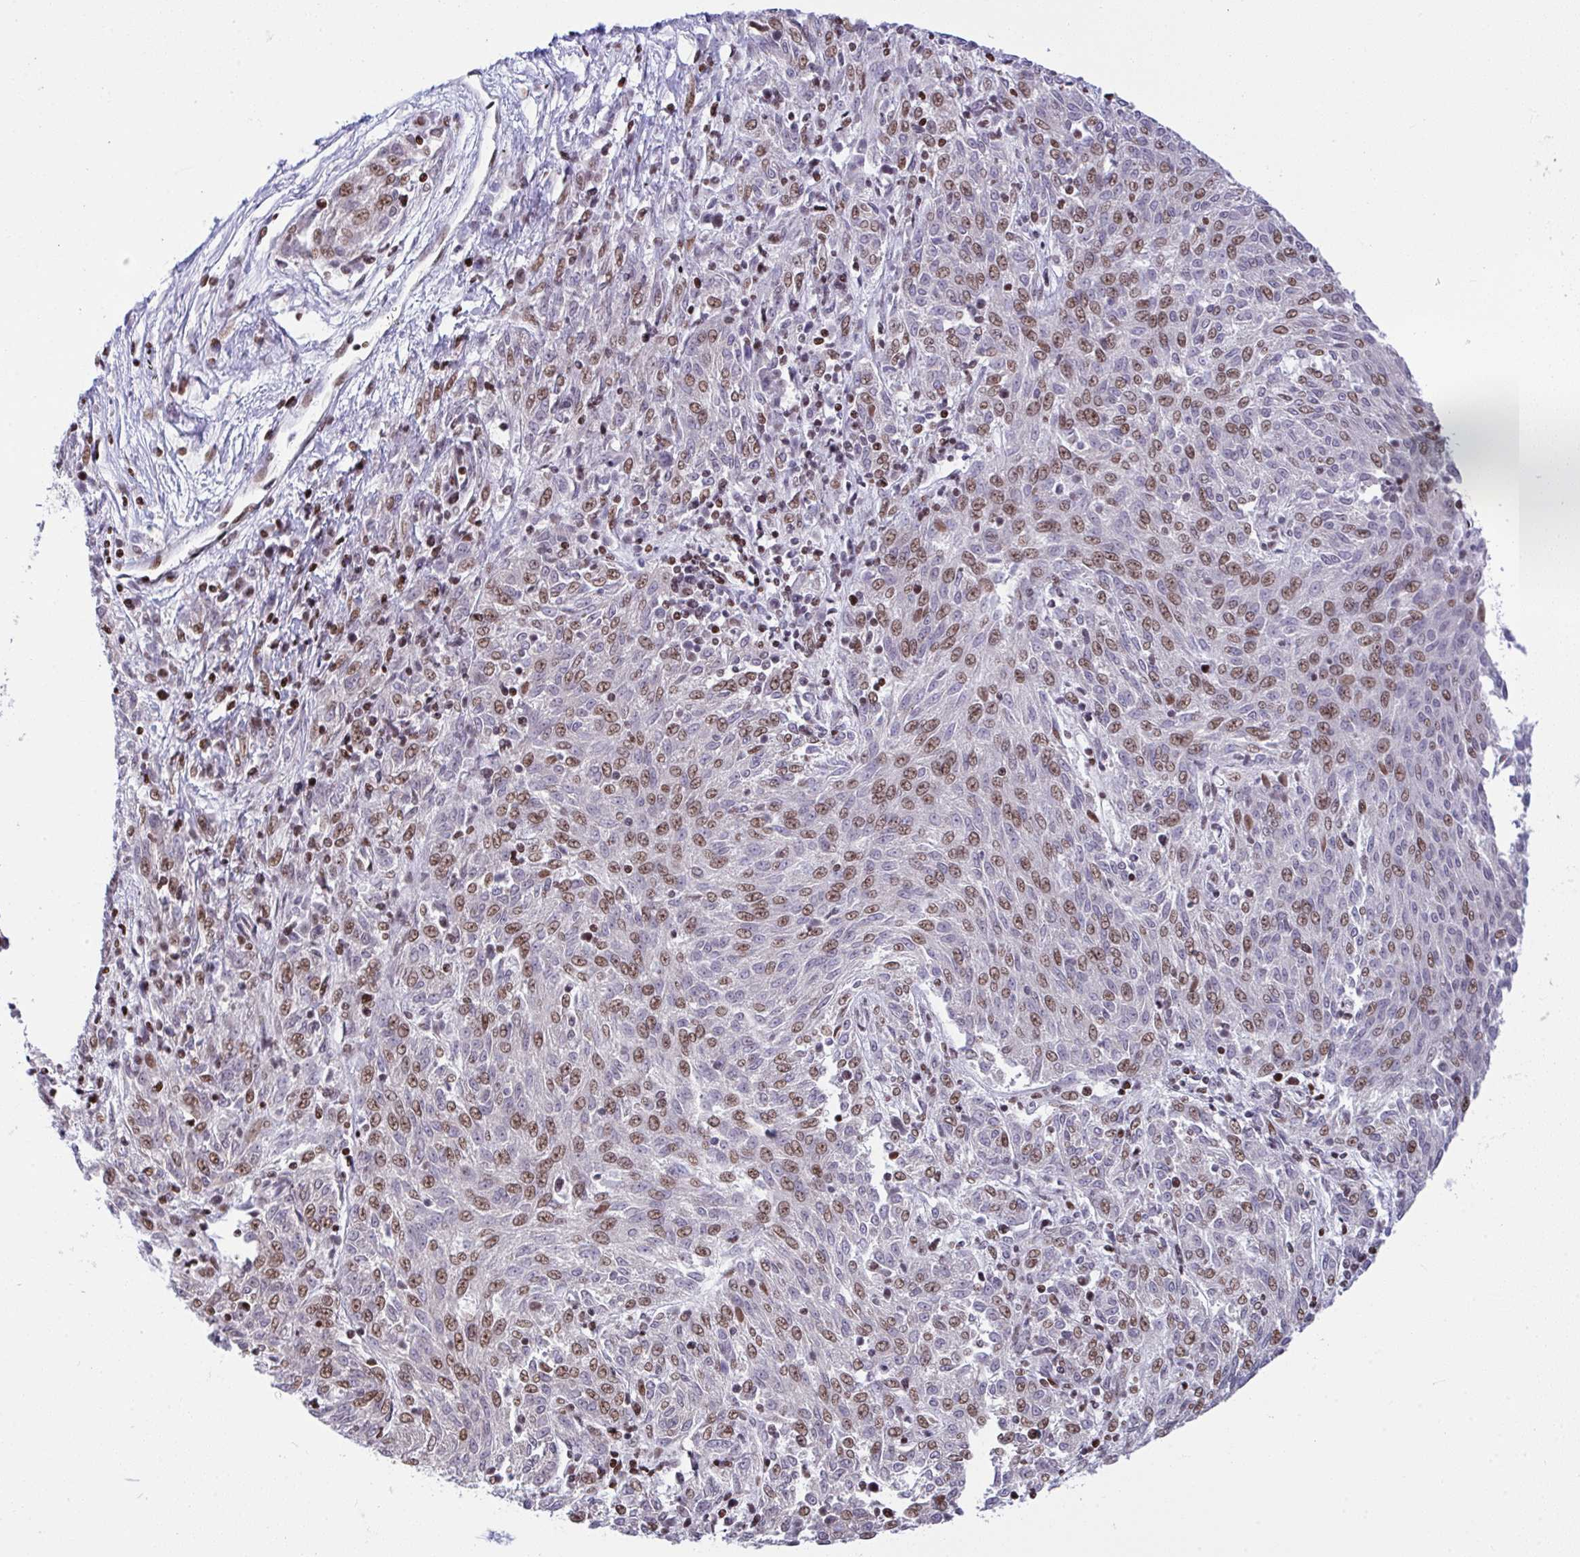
{"staining": {"intensity": "moderate", "quantity": ">75%", "location": "nuclear"}, "tissue": "melanoma", "cell_type": "Tumor cells", "image_type": "cancer", "snomed": [{"axis": "morphology", "description": "Malignant melanoma, NOS"}, {"axis": "topography", "description": "Skin"}], "caption": "Immunohistochemical staining of melanoma shows medium levels of moderate nuclear protein staining in about >75% of tumor cells.", "gene": "RAPGEF5", "patient": {"sex": "female", "age": 72}}